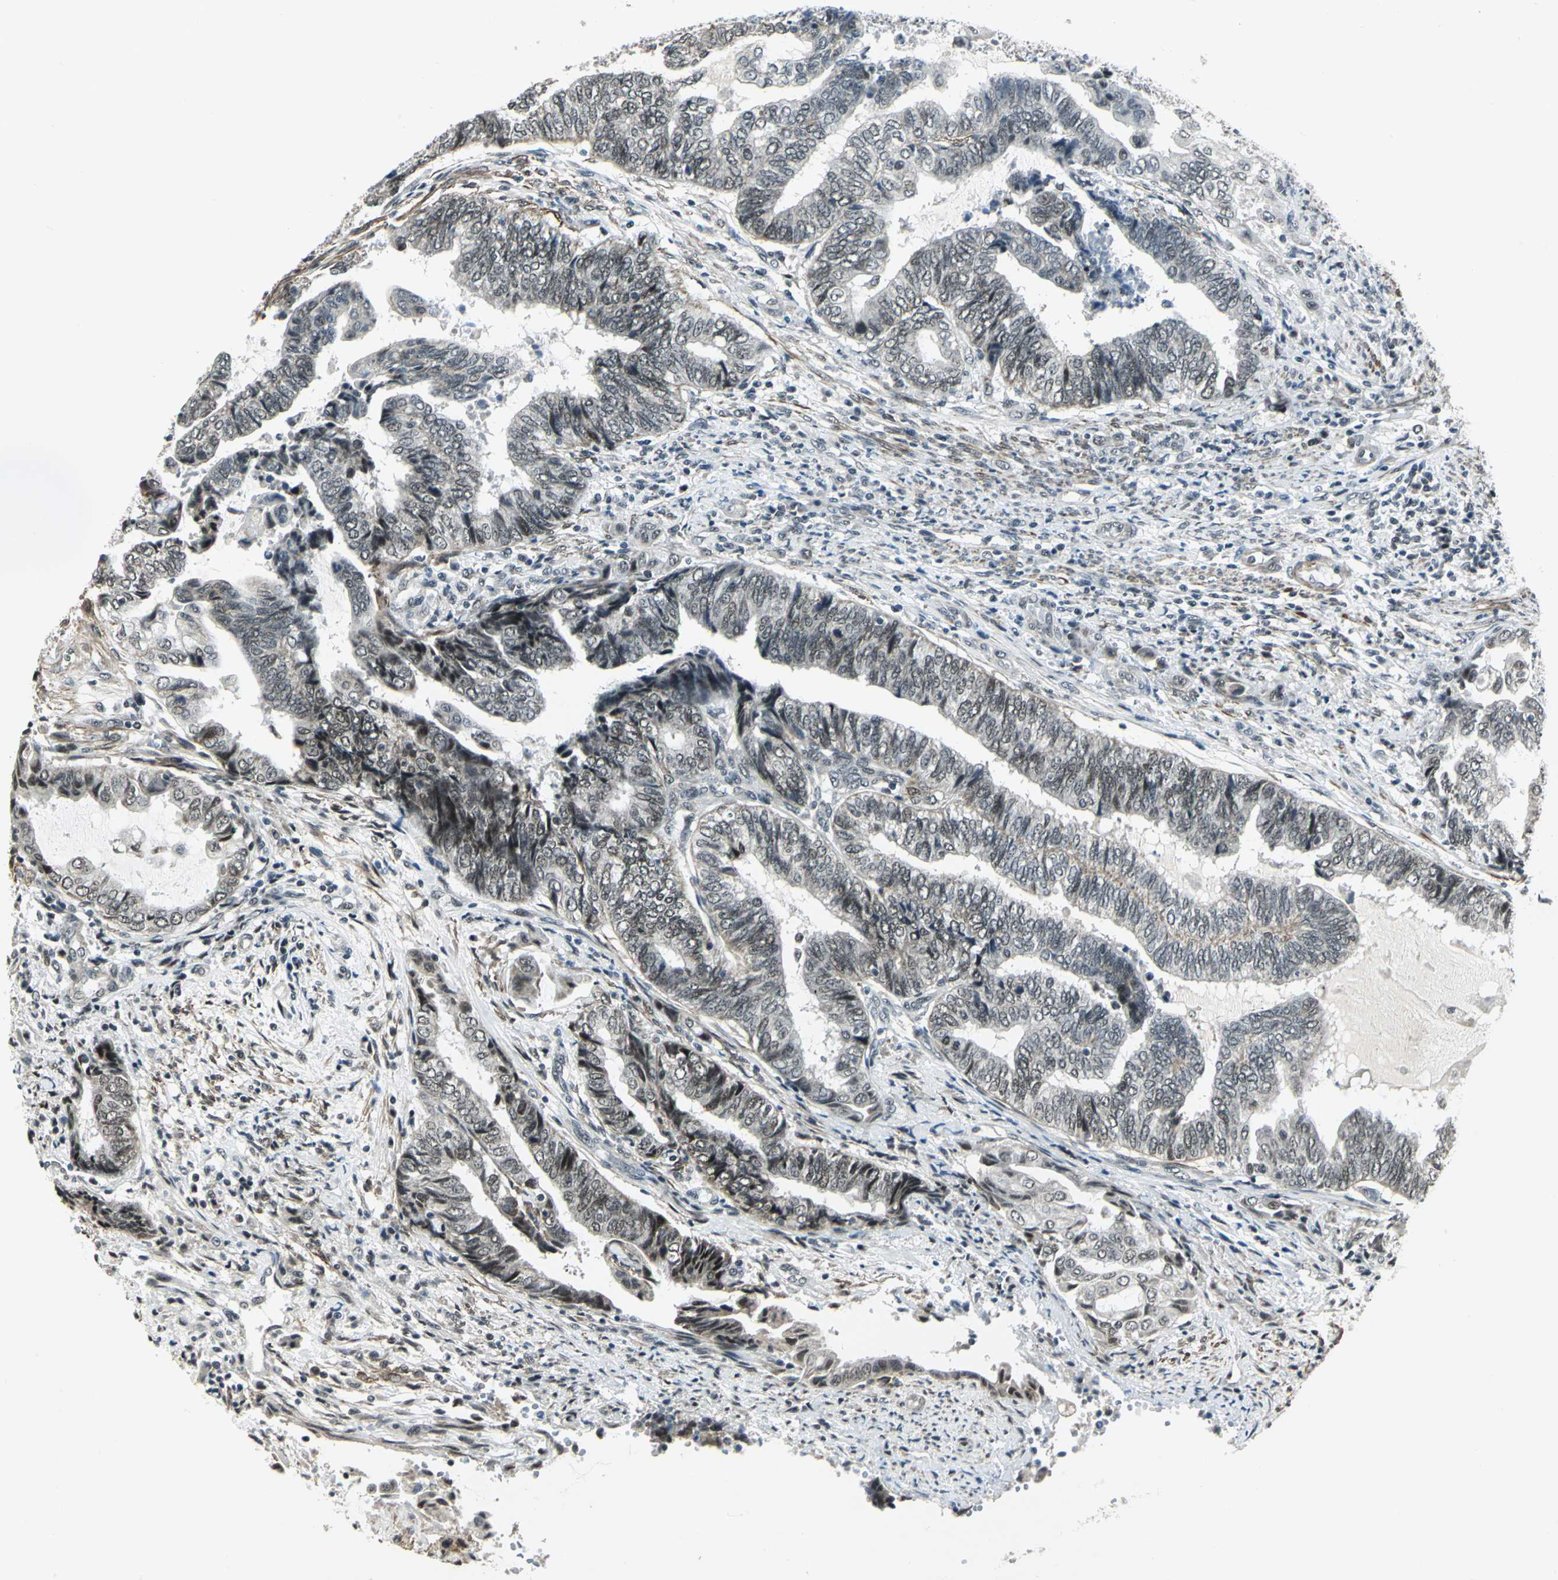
{"staining": {"intensity": "weak", "quantity": "<25%", "location": "cytoplasmic/membranous,nuclear"}, "tissue": "endometrial cancer", "cell_type": "Tumor cells", "image_type": "cancer", "snomed": [{"axis": "morphology", "description": "Adenocarcinoma, NOS"}, {"axis": "topography", "description": "Uterus"}, {"axis": "topography", "description": "Endometrium"}], "caption": "A photomicrograph of adenocarcinoma (endometrial) stained for a protein demonstrates no brown staining in tumor cells.", "gene": "MTA1", "patient": {"sex": "female", "age": 70}}